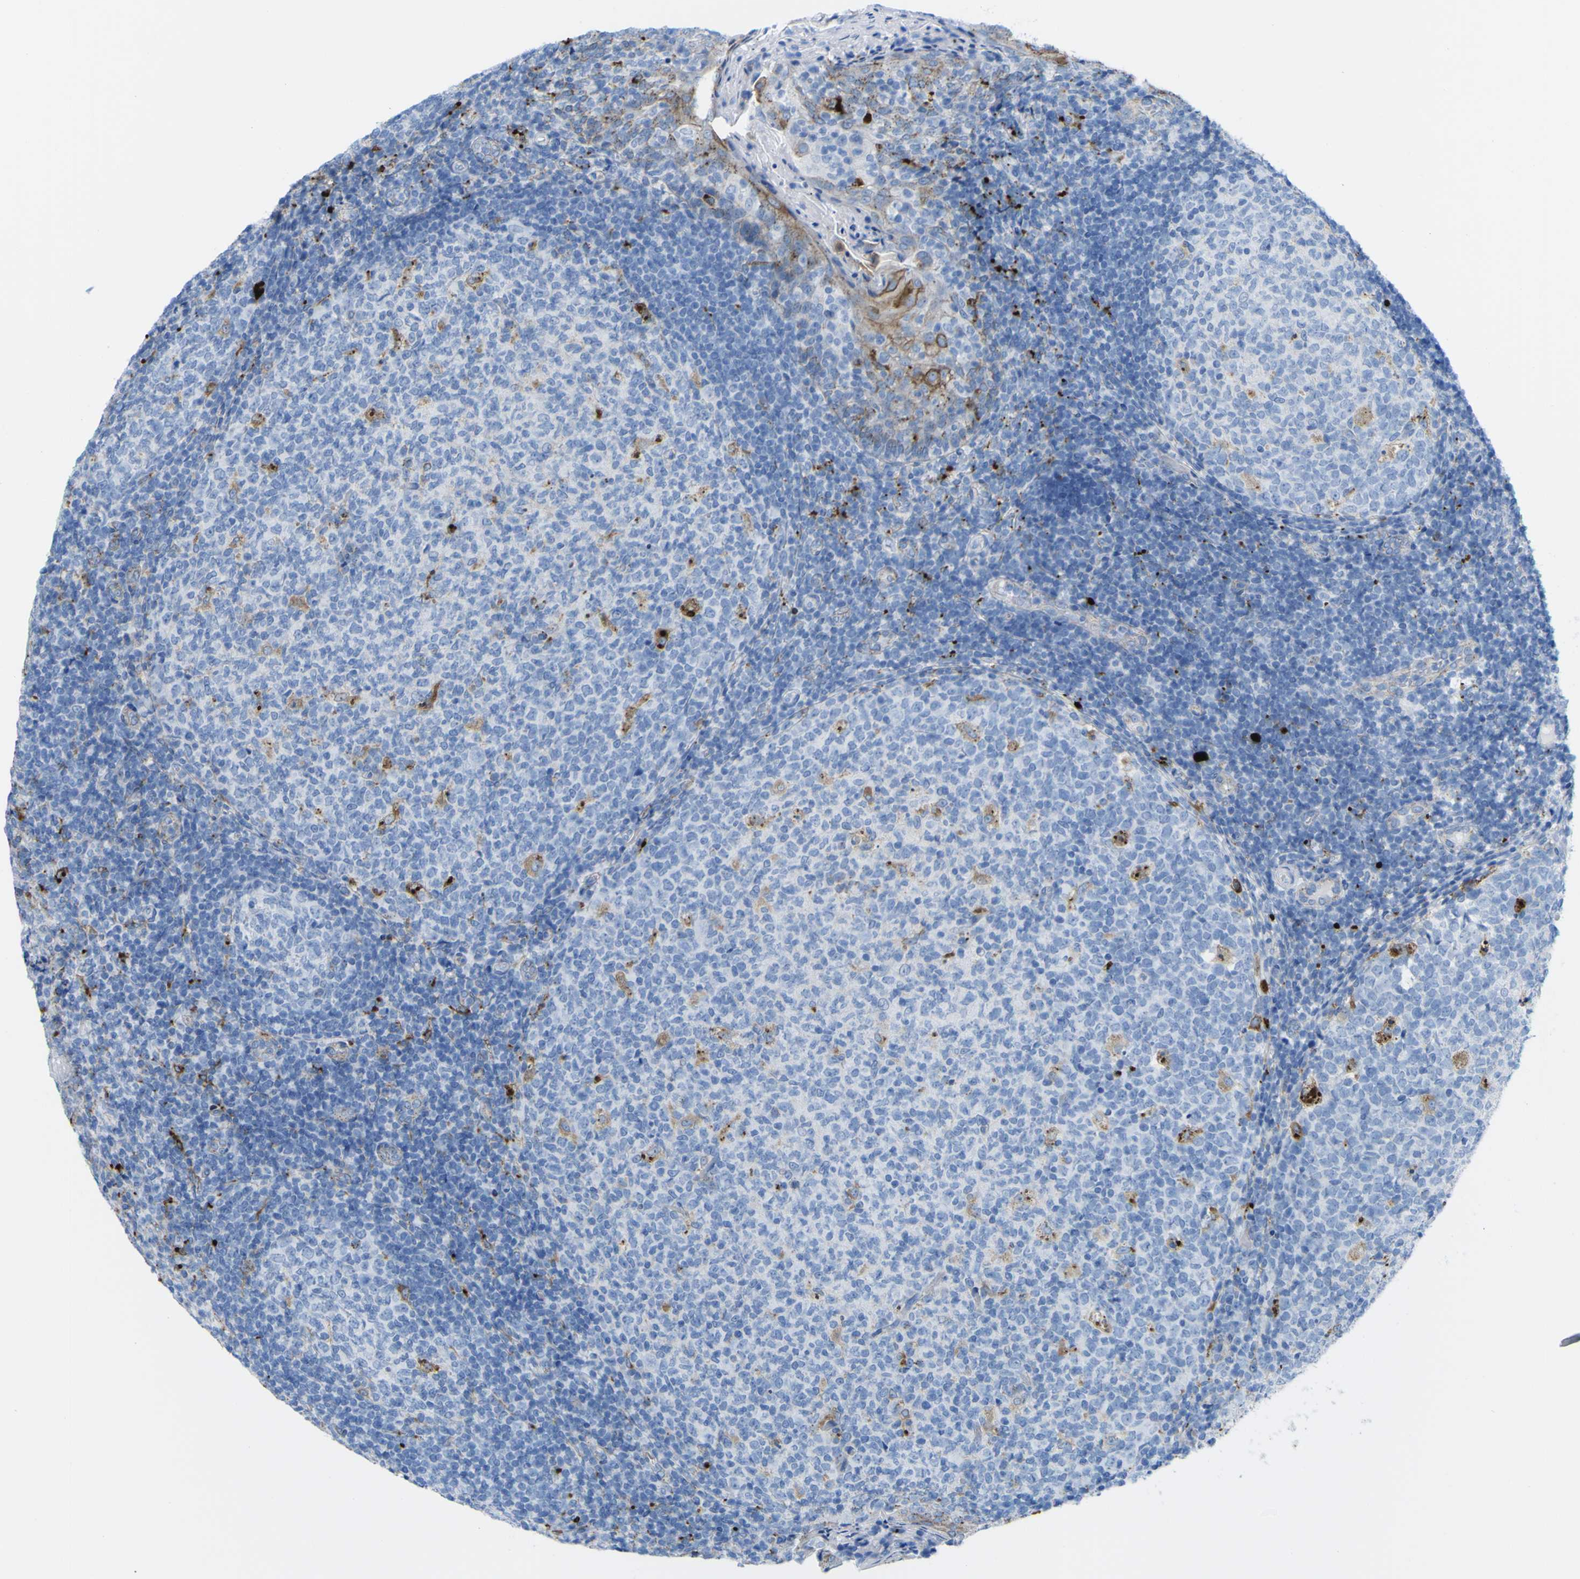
{"staining": {"intensity": "moderate", "quantity": "<25%", "location": "cytoplasmic/membranous"}, "tissue": "tonsil", "cell_type": "Germinal center cells", "image_type": "normal", "snomed": [{"axis": "morphology", "description": "Normal tissue, NOS"}, {"axis": "topography", "description": "Tonsil"}], "caption": "A brown stain highlights moderate cytoplasmic/membranous positivity of a protein in germinal center cells of normal human tonsil. The protein is shown in brown color, while the nuclei are stained blue.", "gene": "PLD3", "patient": {"sex": "female", "age": 19}}